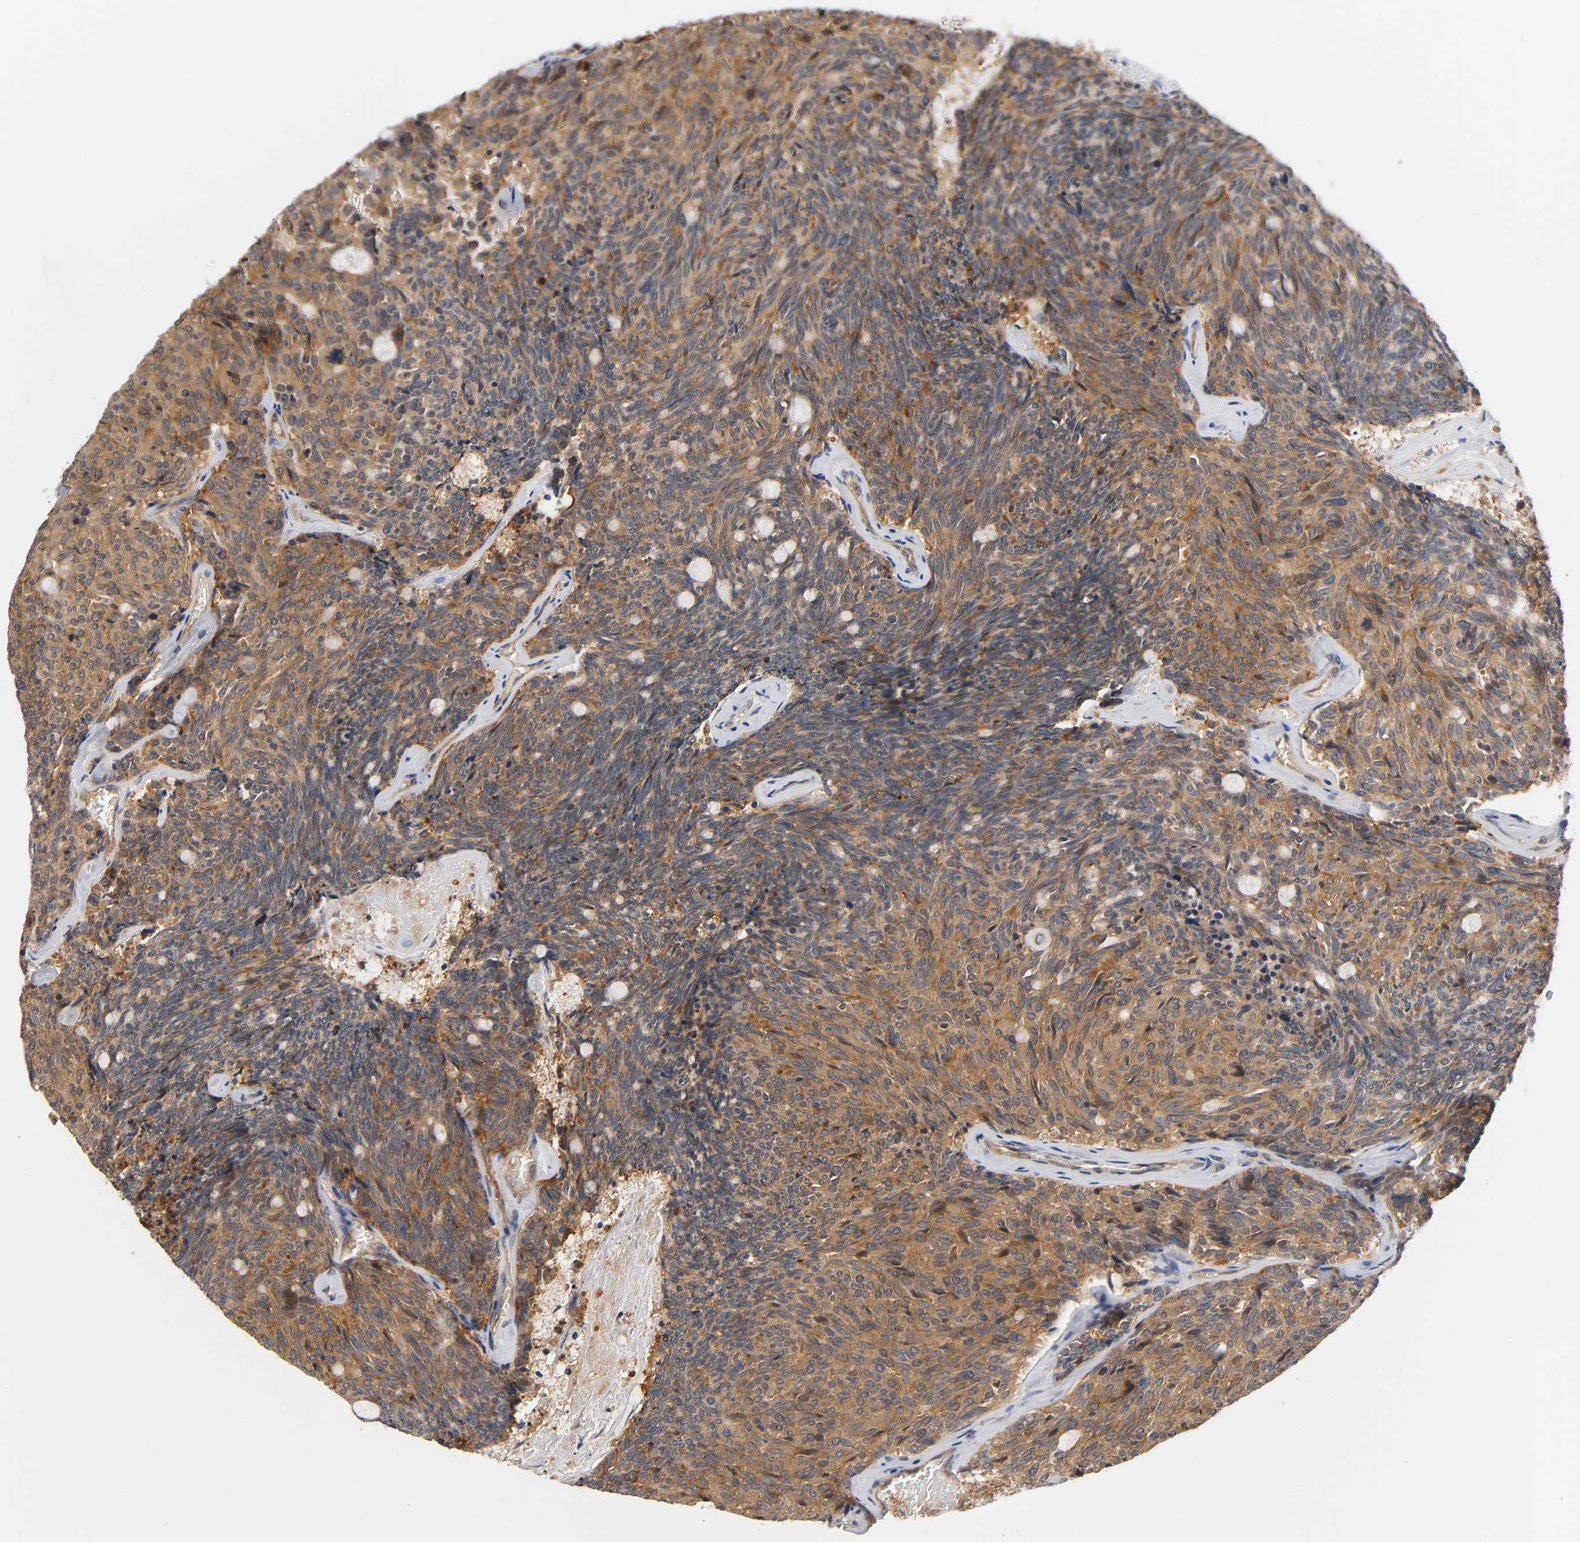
{"staining": {"intensity": "strong", "quantity": ">75%", "location": "cytoplasmic/membranous"}, "tissue": "carcinoid", "cell_type": "Tumor cells", "image_type": "cancer", "snomed": [{"axis": "morphology", "description": "Carcinoid, malignant, NOS"}, {"axis": "topography", "description": "Pancreas"}], "caption": "Strong cytoplasmic/membranous expression is seen in approximately >75% of tumor cells in carcinoid.", "gene": "PRKAB1", "patient": {"sex": "female", "age": 54}}